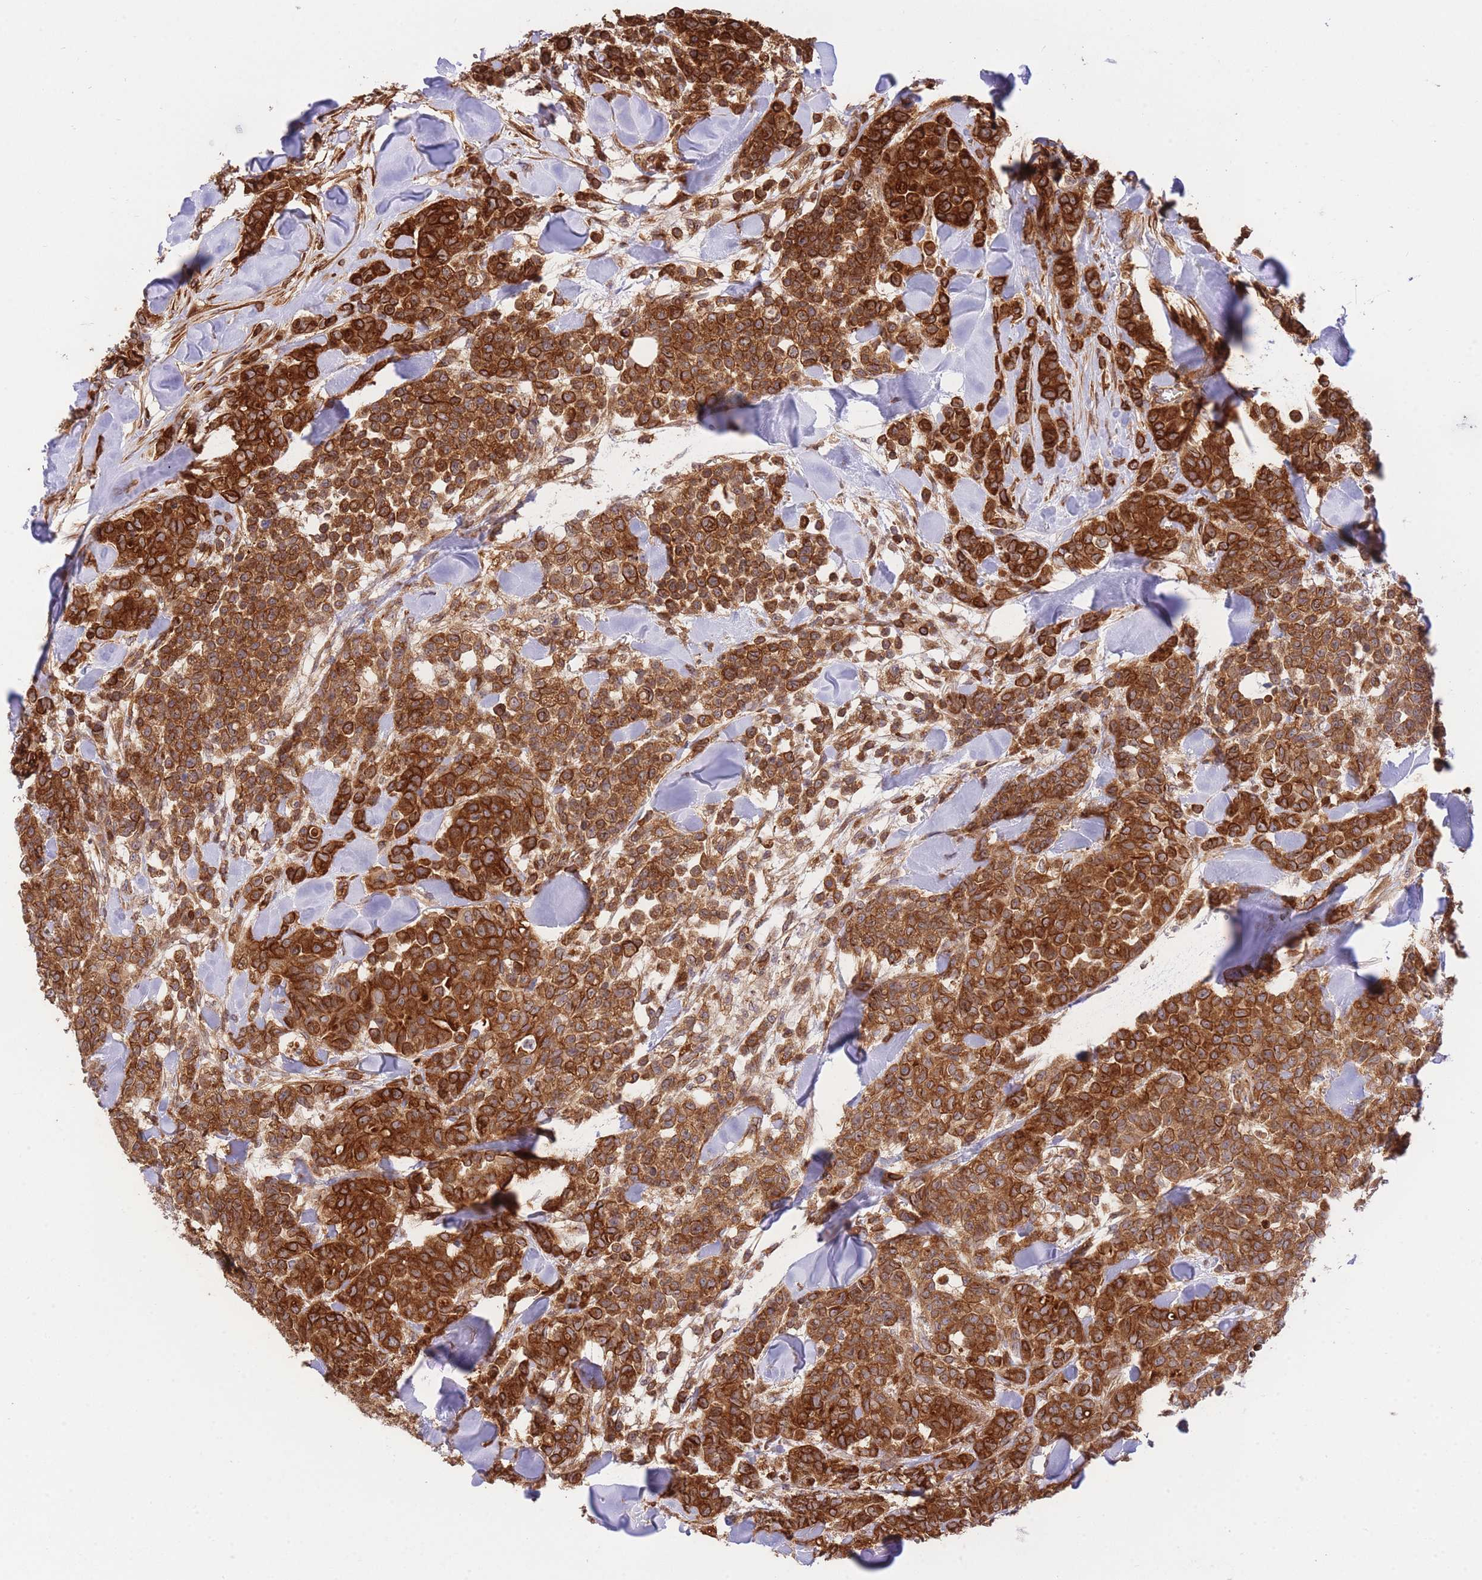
{"staining": {"intensity": "strong", "quantity": ">75%", "location": "cytoplasmic/membranous"}, "tissue": "breast cancer", "cell_type": "Tumor cells", "image_type": "cancer", "snomed": [{"axis": "morphology", "description": "Lobular carcinoma"}, {"axis": "topography", "description": "Breast"}], "caption": "This image shows lobular carcinoma (breast) stained with IHC to label a protein in brown. The cytoplasmic/membranous of tumor cells show strong positivity for the protein. Nuclei are counter-stained blue.", "gene": "EXOSC8", "patient": {"sex": "female", "age": 91}}